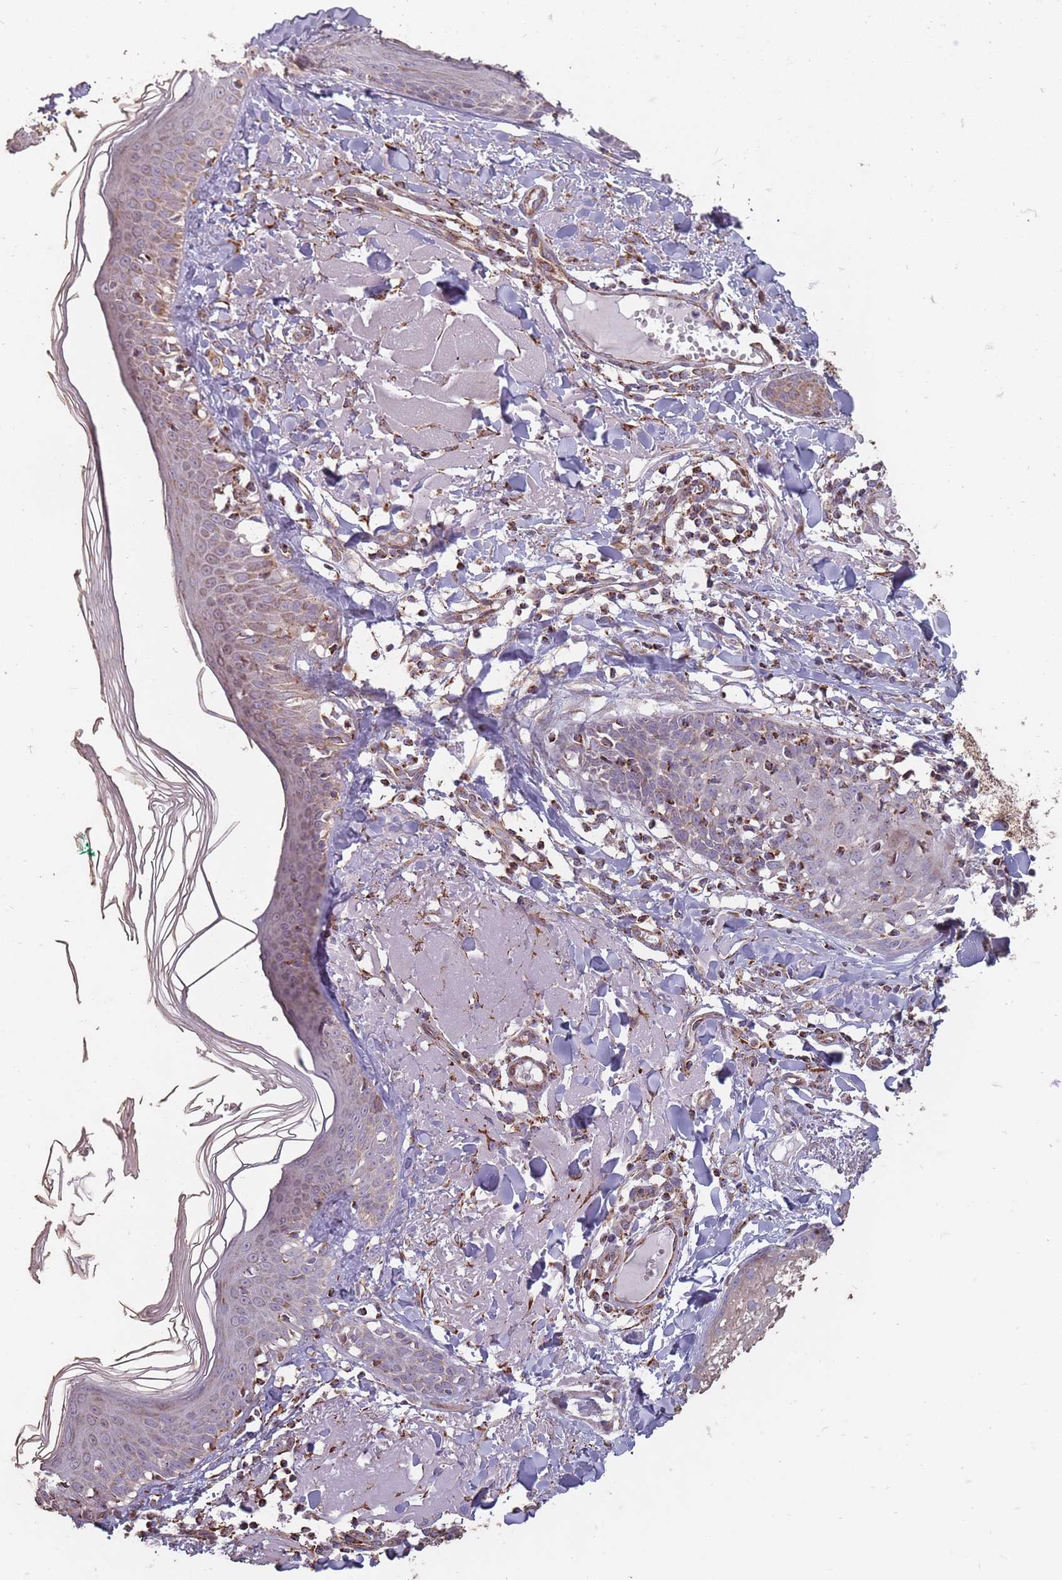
{"staining": {"intensity": "strong", "quantity": ">75%", "location": "cytoplasmic/membranous"}, "tissue": "skin", "cell_type": "Fibroblasts", "image_type": "normal", "snomed": [{"axis": "morphology", "description": "Normal tissue, NOS"}, {"axis": "morphology", "description": "Malignant melanoma, NOS"}, {"axis": "topography", "description": "Skin"}], "caption": "High-magnification brightfield microscopy of unremarkable skin stained with DAB (brown) and counterstained with hematoxylin (blue). fibroblasts exhibit strong cytoplasmic/membranous positivity is appreciated in about>75% of cells. The protein of interest is stained brown, and the nuclei are stained in blue (DAB IHC with brightfield microscopy, high magnification).", "gene": "CNOT8", "patient": {"sex": "male", "age": 80}}